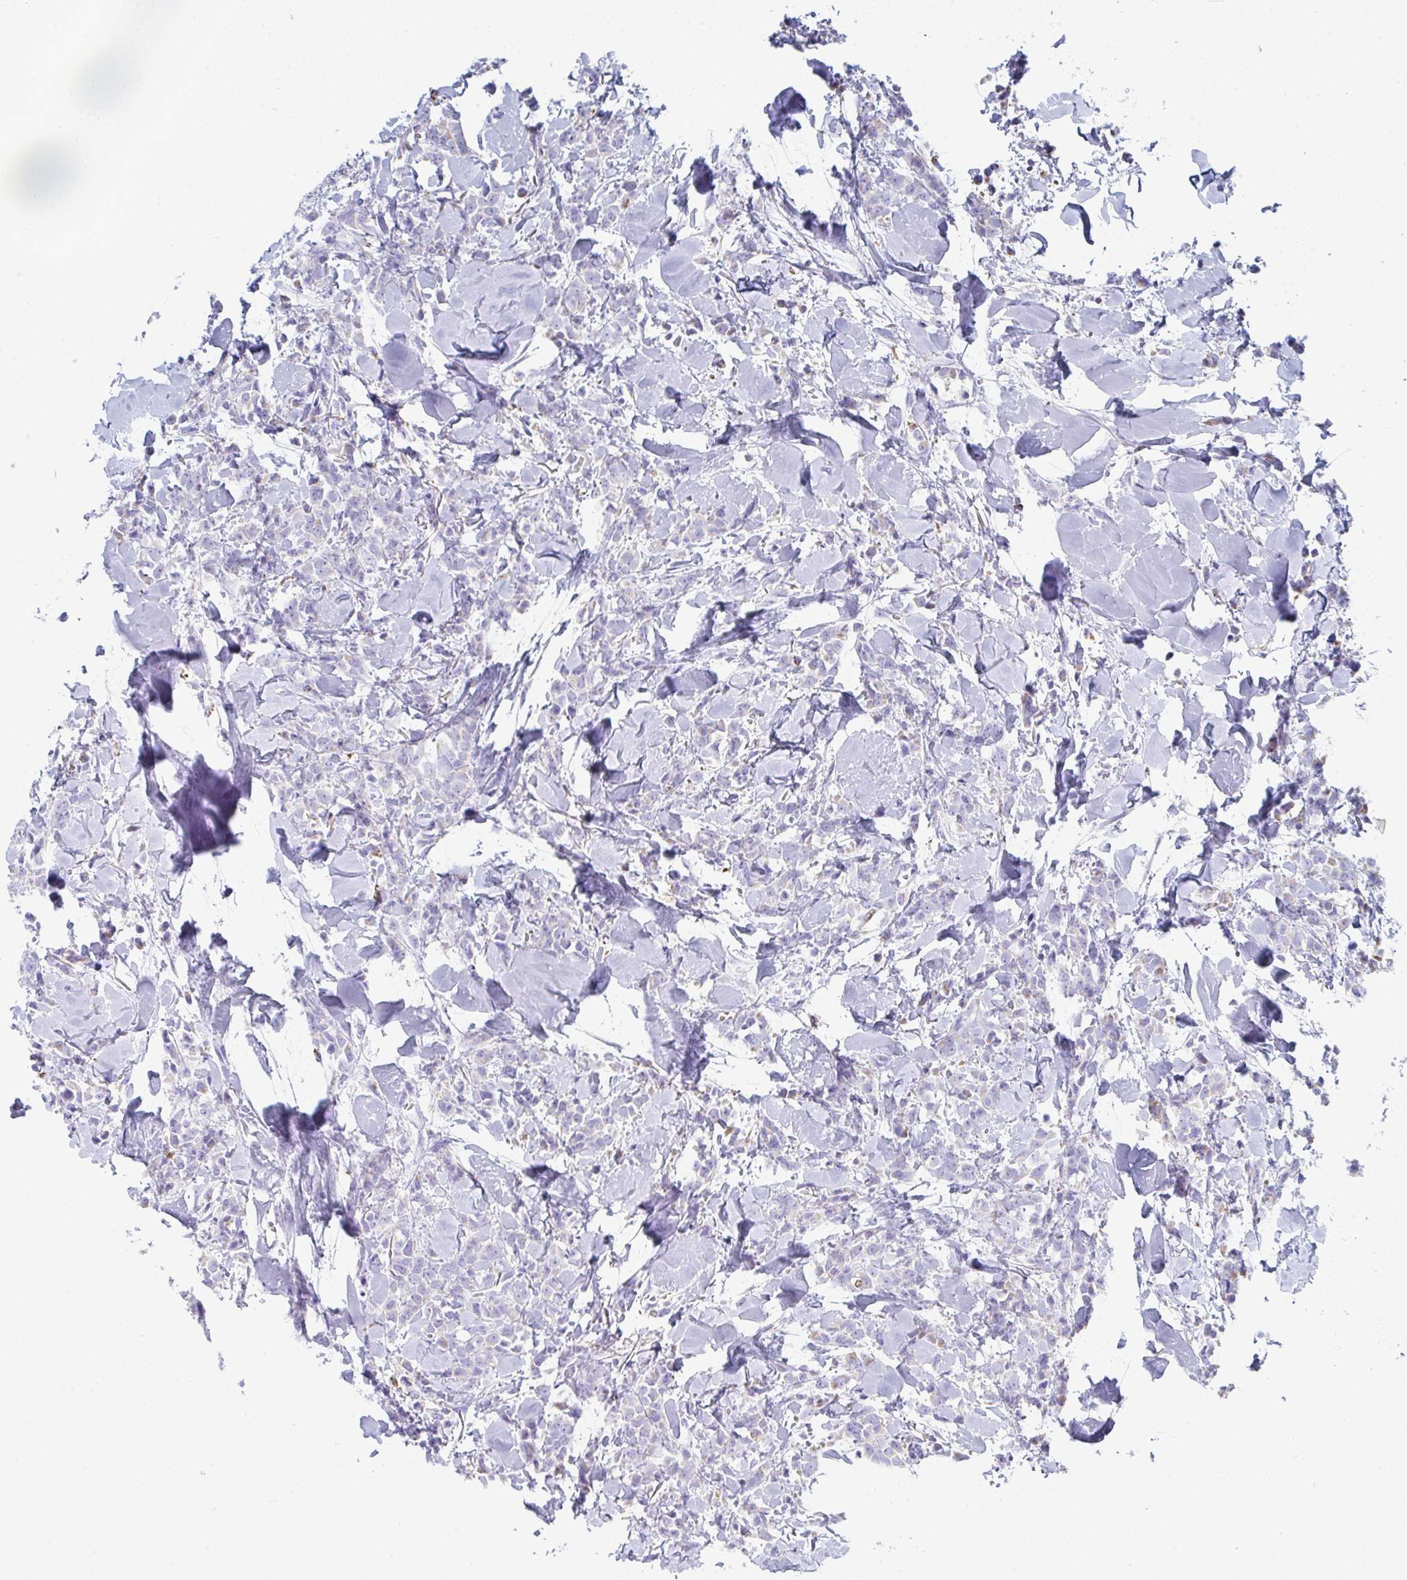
{"staining": {"intensity": "weak", "quantity": "<25%", "location": "cytoplasmic/membranous"}, "tissue": "breast cancer", "cell_type": "Tumor cells", "image_type": "cancer", "snomed": [{"axis": "morphology", "description": "Lobular carcinoma"}, {"axis": "topography", "description": "Breast"}], "caption": "Tumor cells show no significant protein expression in lobular carcinoma (breast).", "gene": "MGAM2", "patient": {"sex": "female", "age": 91}}